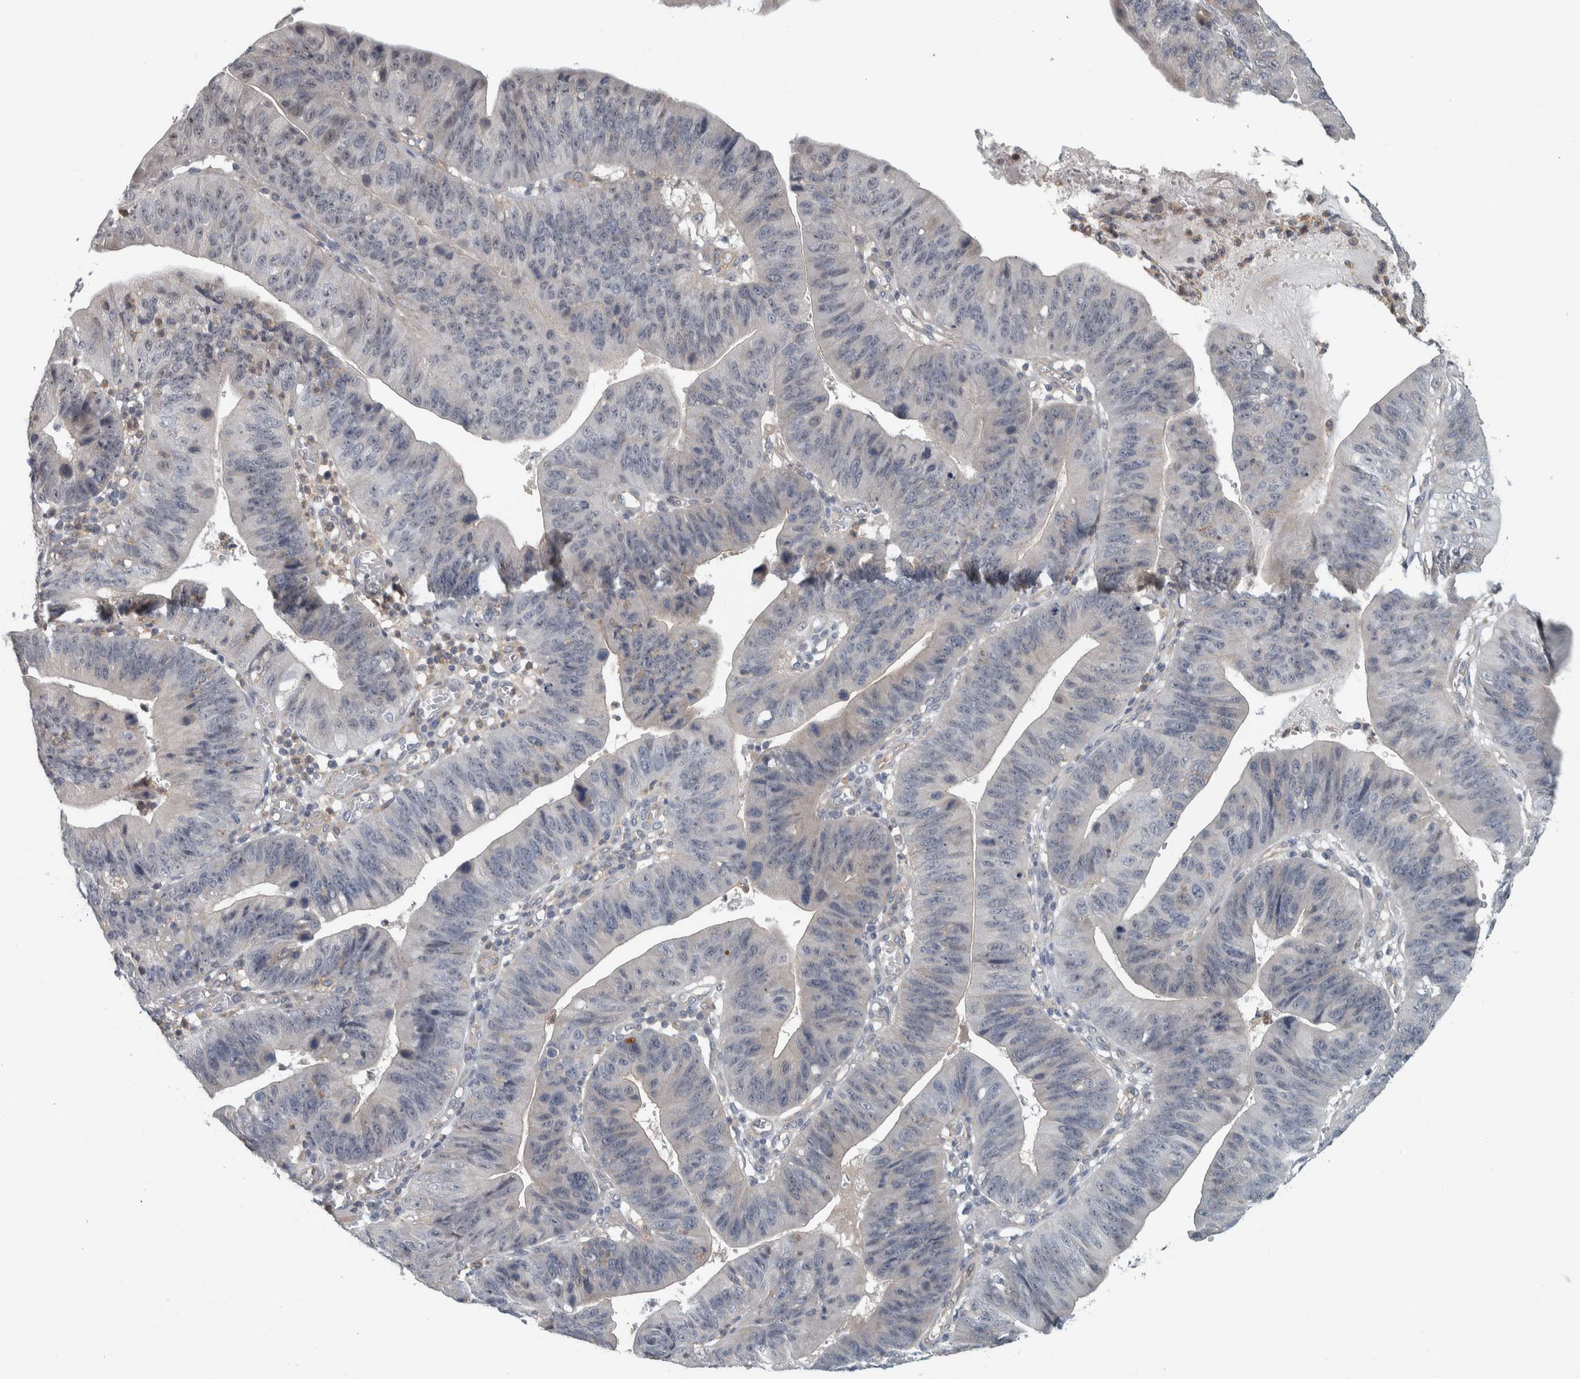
{"staining": {"intensity": "negative", "quantity": "none", "location": "none"}, "tissue": "stomach cancer", "cell_type": "Tumor cells", "image_type": "cancer", "snomed": [{"axis": "morphology", "description": "Adenocarcinoma, NOS"}, {"axis": "topography", "description": "Stomach"}], "caption": "Stomach adenocarcinoma was stained to show a protein in brown. There is no significant expression in tumor cells.", "gene": "KCNJ3", "patient": {"sex": "male", "age": 59}}